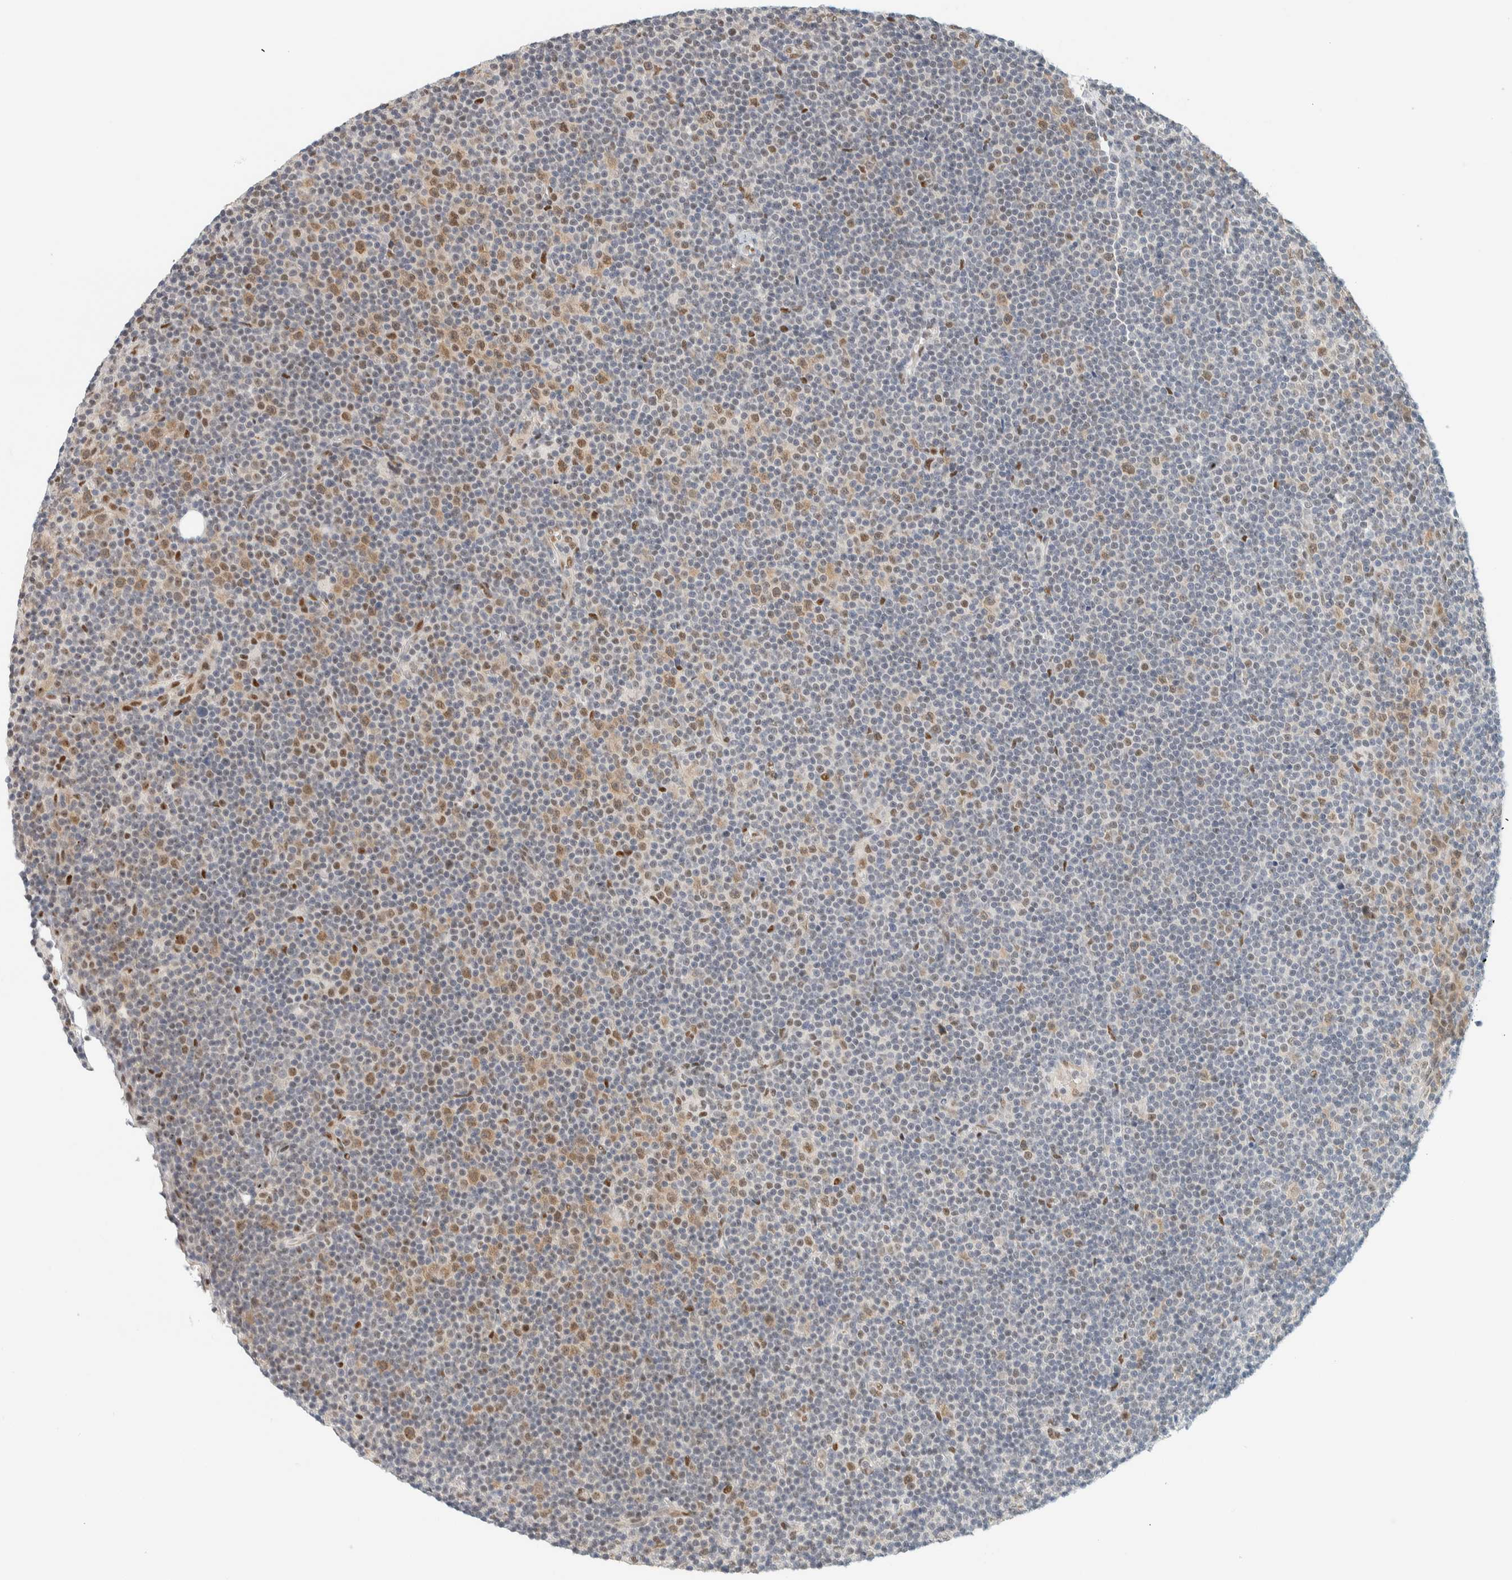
{"staining": {"intensity": "moderate", "quantity": "<25%", "location": "nuclear"}, "tissue": "lymphoma", "cell_type": "Tumor cells", "image_type": "cancer", "snomed": [{"axis": "morphology", "description": "Malignant lymphoma, non-Hodgkin's type, Low grade"}, {"axis": "topography", "description": "Lymph node"}], "caption": "This is a histology image of immunohistochemistry (IHC) staining of malignant lymphoma, non-Hodgkin's type (low-grade), which shows moderate staining in the nuclear of tumor cells.", "gene": "ZNF683", "patient": {"sex": "female", "age": 67}}